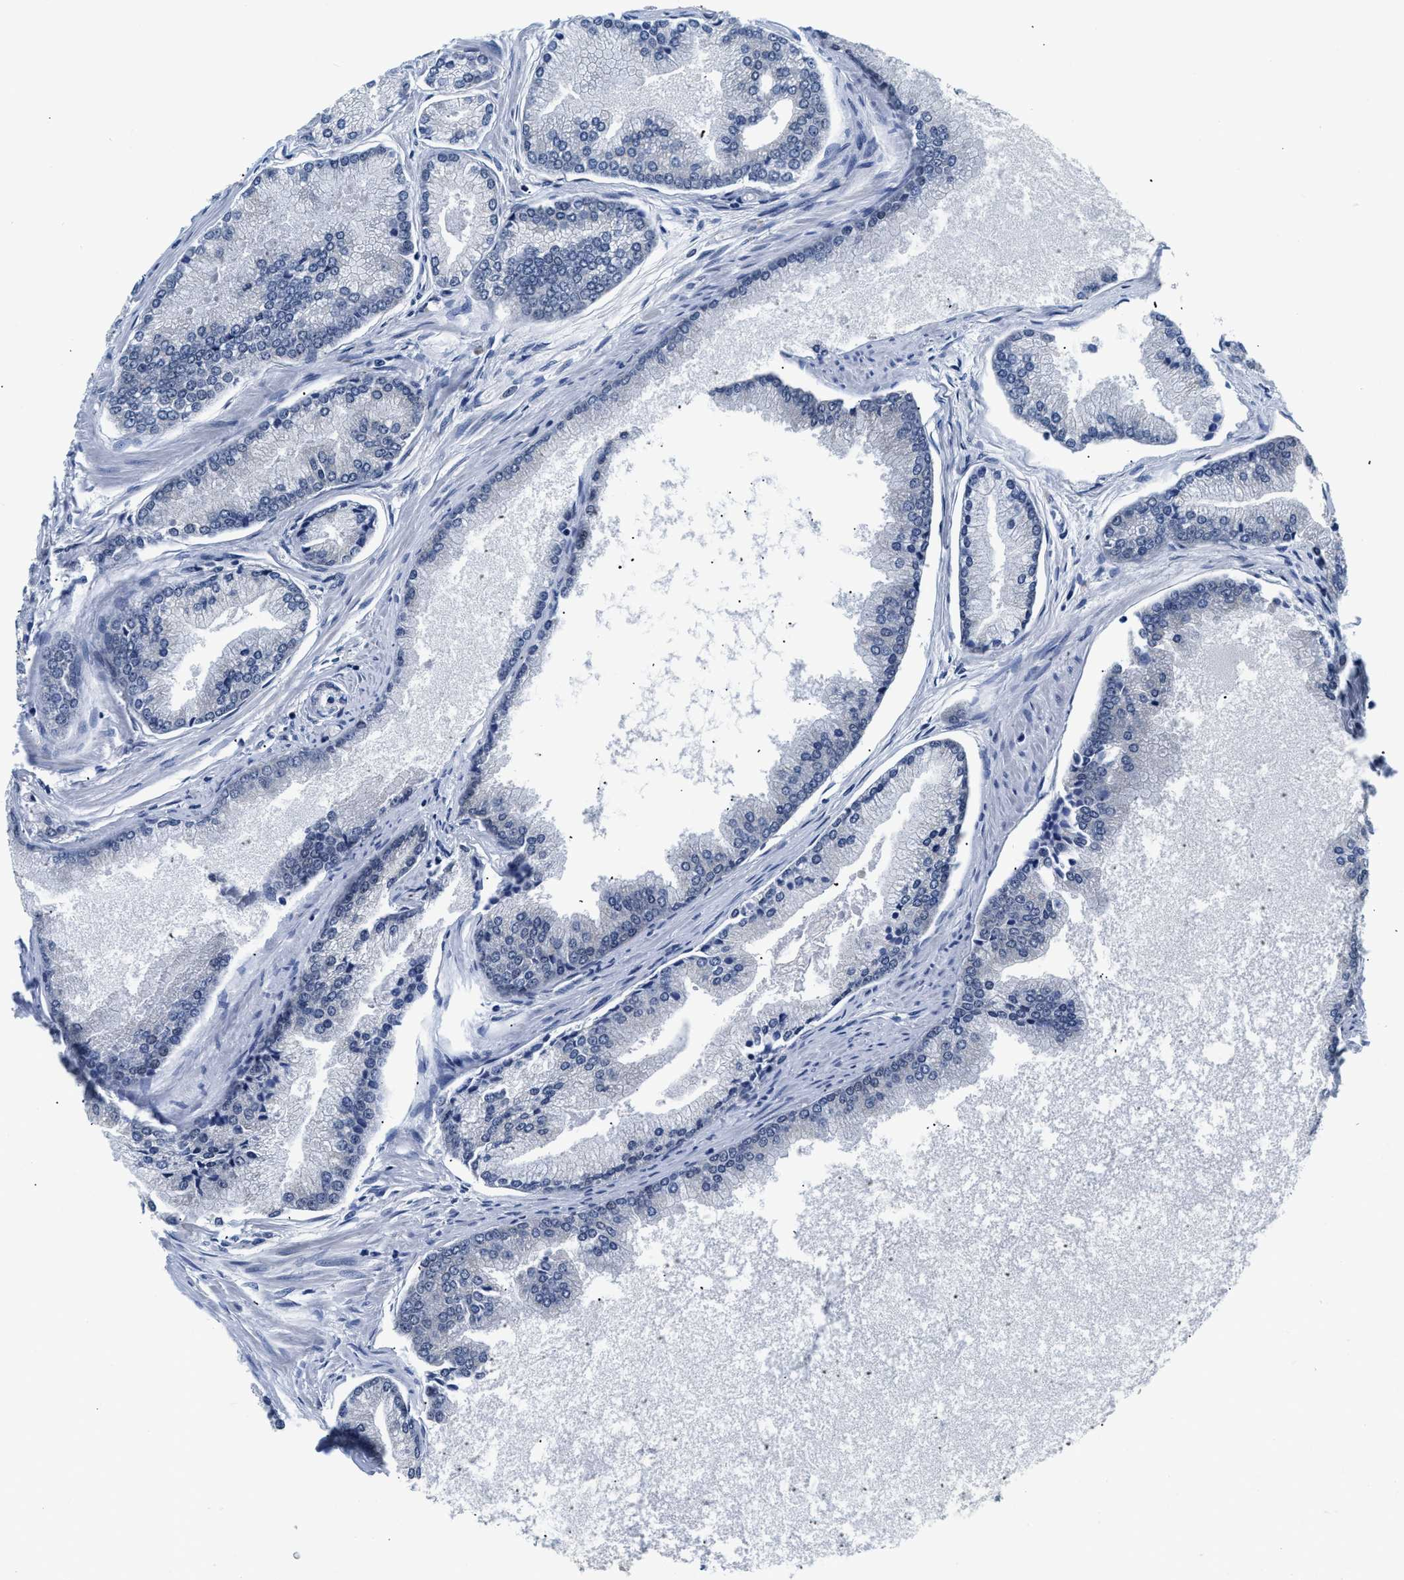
{"staining": {"intensity": "negative", "quantity": "none", "location": "none"}, "tissue": "prostate cancer", "cell_type": "Tumor cells", "image_type": "cancer", "snomed": [{"axis": "morphology", "description": "Adenocarcinoma, High grade"}, {"axis": "topography", "description": "Prostate"}], "caption": "A micrograph of high-grade adenocarcinoma (prostate) stained for a protein reveals no brown staining in tumor cells.", "gene": "SMAD4", "patient": {"sex": "male", "age": 61}}